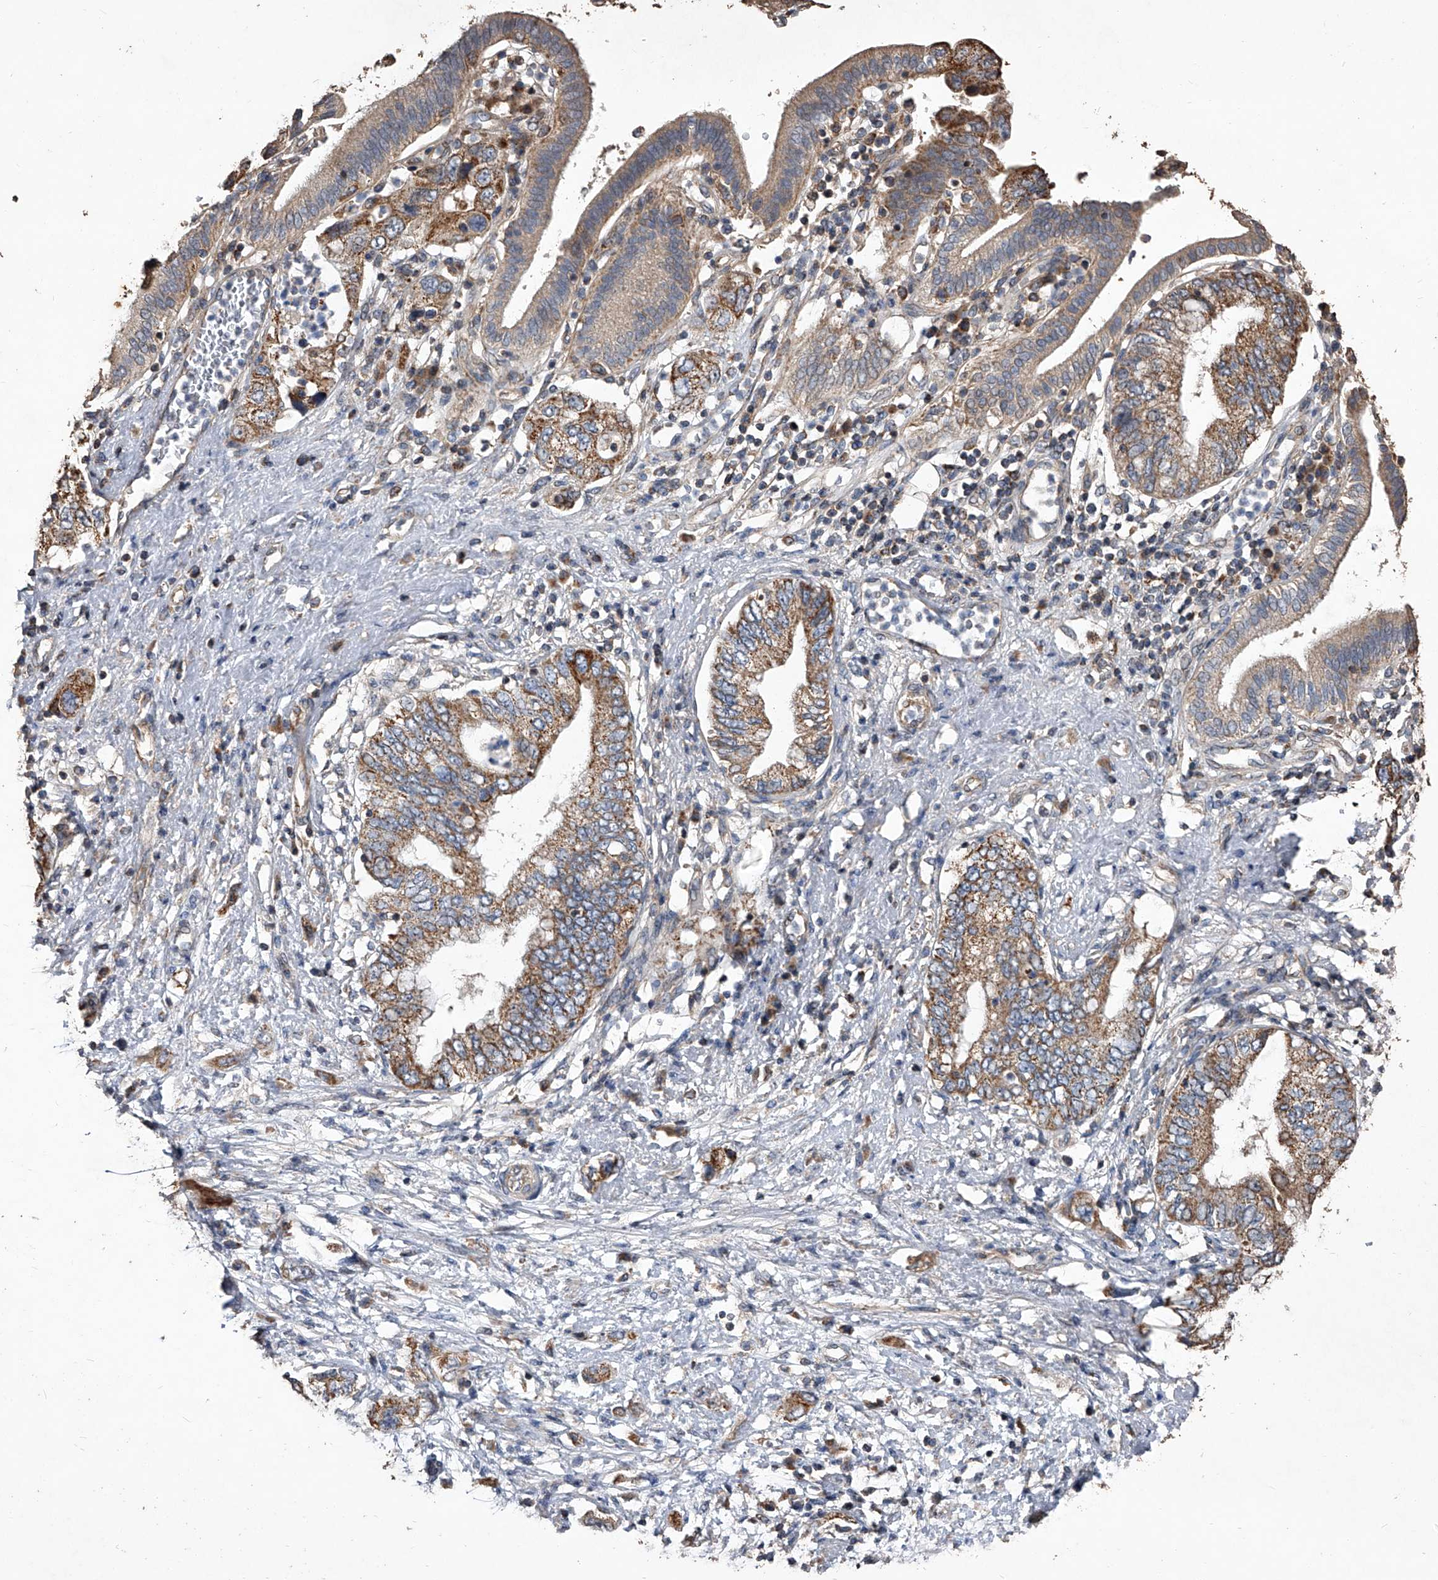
{"staining": {"intensity": "moderate", "quantity": ">75%", "location": "cytoplasmic/membranous"}, "tissue": "pancreatic cancer", "cell_type": "Tumor cells", "image_type": "cancer", "snomed": [{"axis": "morphology", "description": "Adenocarcinoma, NOS"}, {"axis": "topography", "description": "Pancreas"}], "caption": "Protein expression analysis of human adenocarcinoma (pancreatic) reveals moderate cytoplasmic/membranous expression in about >75% of tumor cells.", "gene": "LTV1", "patient": {"sex": "female", "age": 73}}